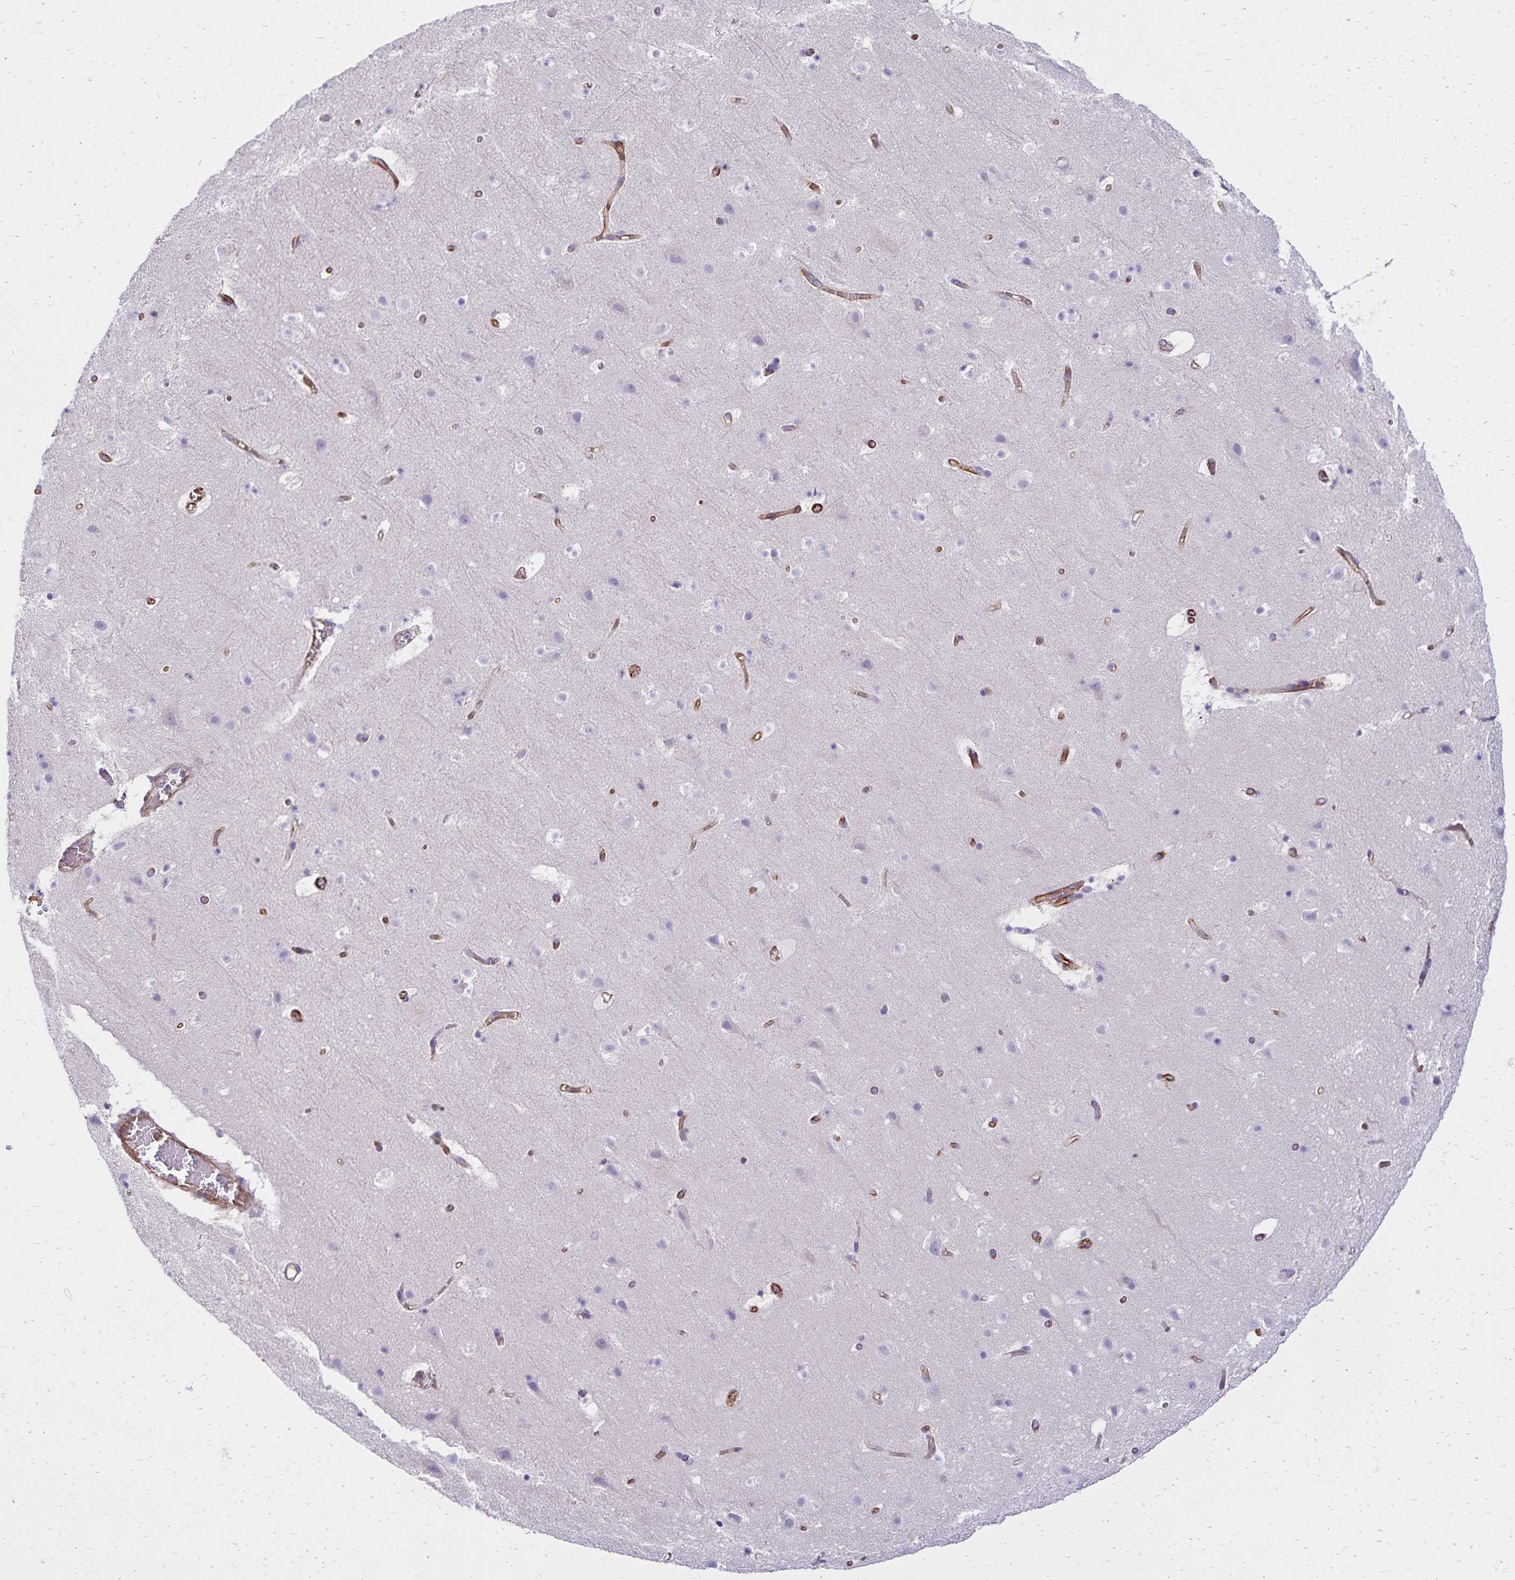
{"staining": {"intensity": "moderate", "quantity": ">75%", "location": "cytoplasmic/membranous"}, "tissue": "cerebral cortex", "cell_type": "Endothelial cells", "image_type": "normal", "snomed": [{"axis": "morphology", "description": "Normal tissue, NOS"}, {"axis": "topography", "description": "Cerebral cortex"}], "caption": "About >75% of endothelial cells in normal cerebral cortex exhibit moderate cytoplasmic/membranous protein positivity as visualized by brown immunohistochemical staining.", "gene": "TRPV6", "patient": {"sex": "female", "age": 42}}